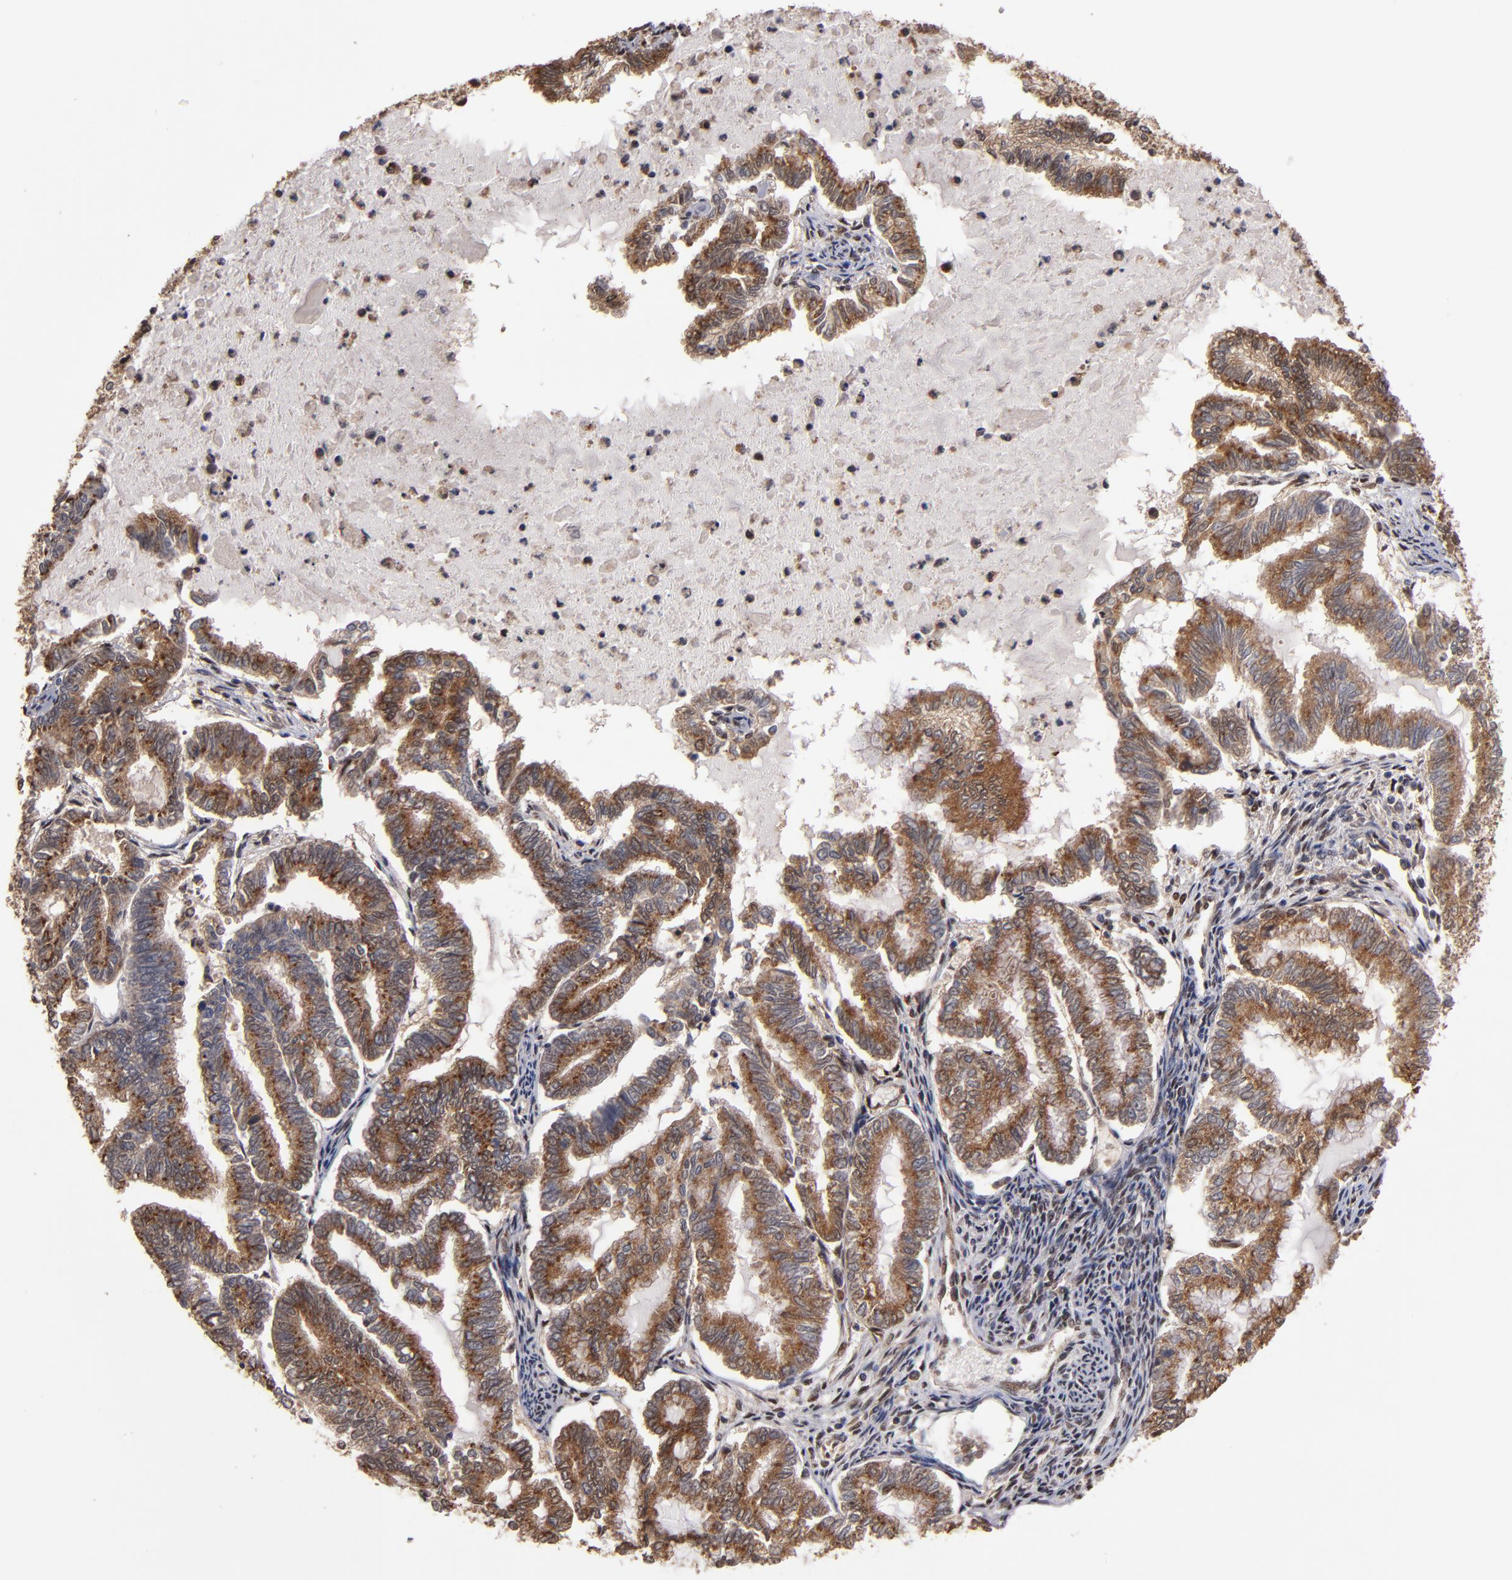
{"staining": {"intensity": "moderate", "quantity": ">75%", "location": "cytoplasmic/membranous"}, "tissue": "endometrial cancer", "cell_type": "Tumor cells", "image_type": "cancer", "snomed": [{"axis": "morphology", "description": "Adenocarcinoma, NOS"}, {"axis": "topography", "description": "Endometrium"}], "caption": "The image reveals staining of endometrial cancer (adenocarcinoma), revealing moderate cytoplasmic/membranous protein expression (brown color) within tumor cells.", "gene": "CUL5", "patient": {"sex": "female", "age": 79}}